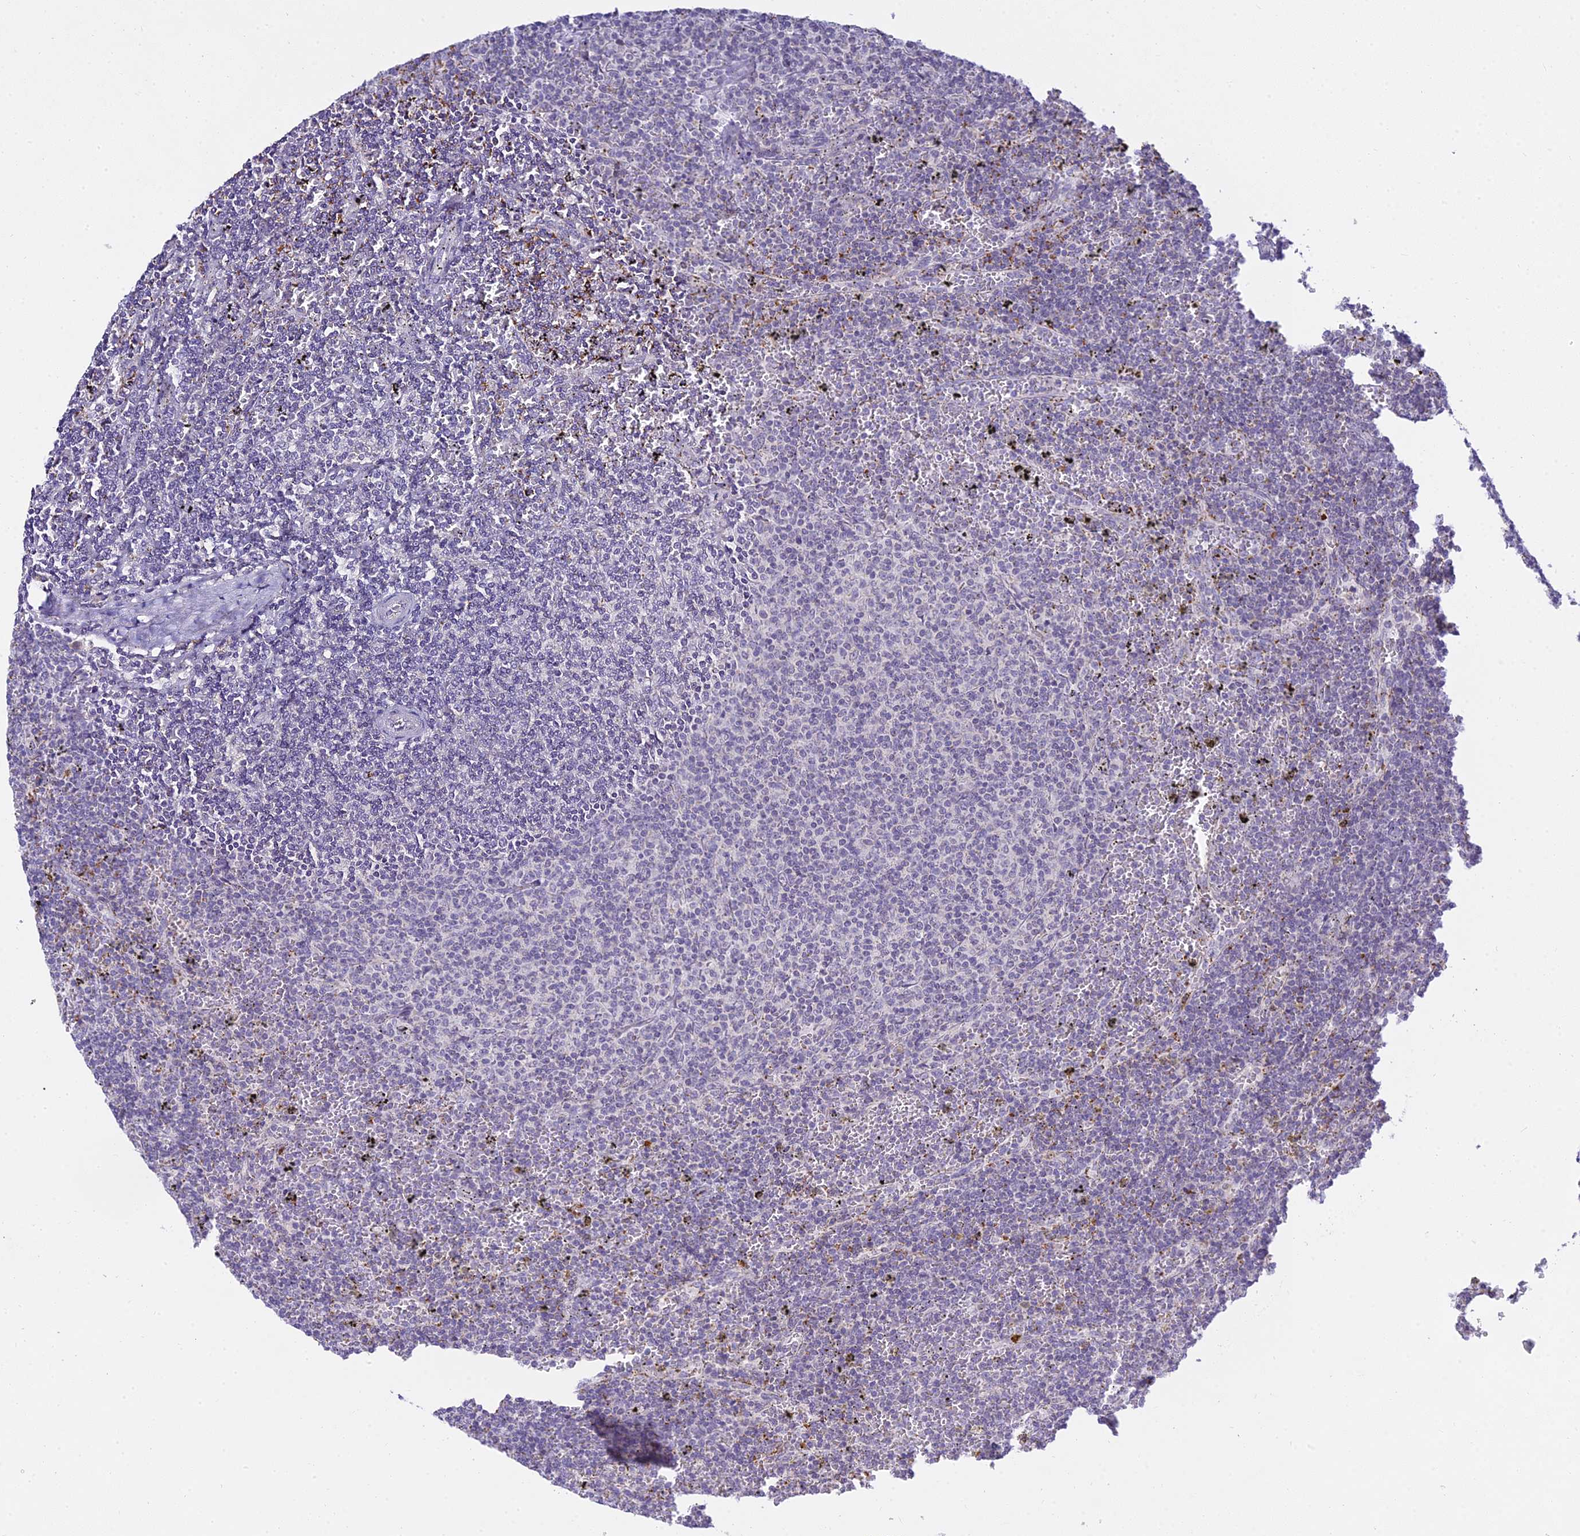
{"staining": {"intensity": "negative", "quantity": "none", "location": "none"}, "tissue": "lymphoma", "cell_type": "Tumor cells", "image_type": "cancer", "snomed": [{"axis": "morphology", "description": "Malignant lymphoma, non-Hodgkin's type, Low grade"}, {"axis": "topography", "description": "Spleen"}], "caption": "Immunohistochemistry of lymphoma displays no positivity in tumor cells.", "gene": "TMEM40", "patient": {"sex": "female", "age": 50}}